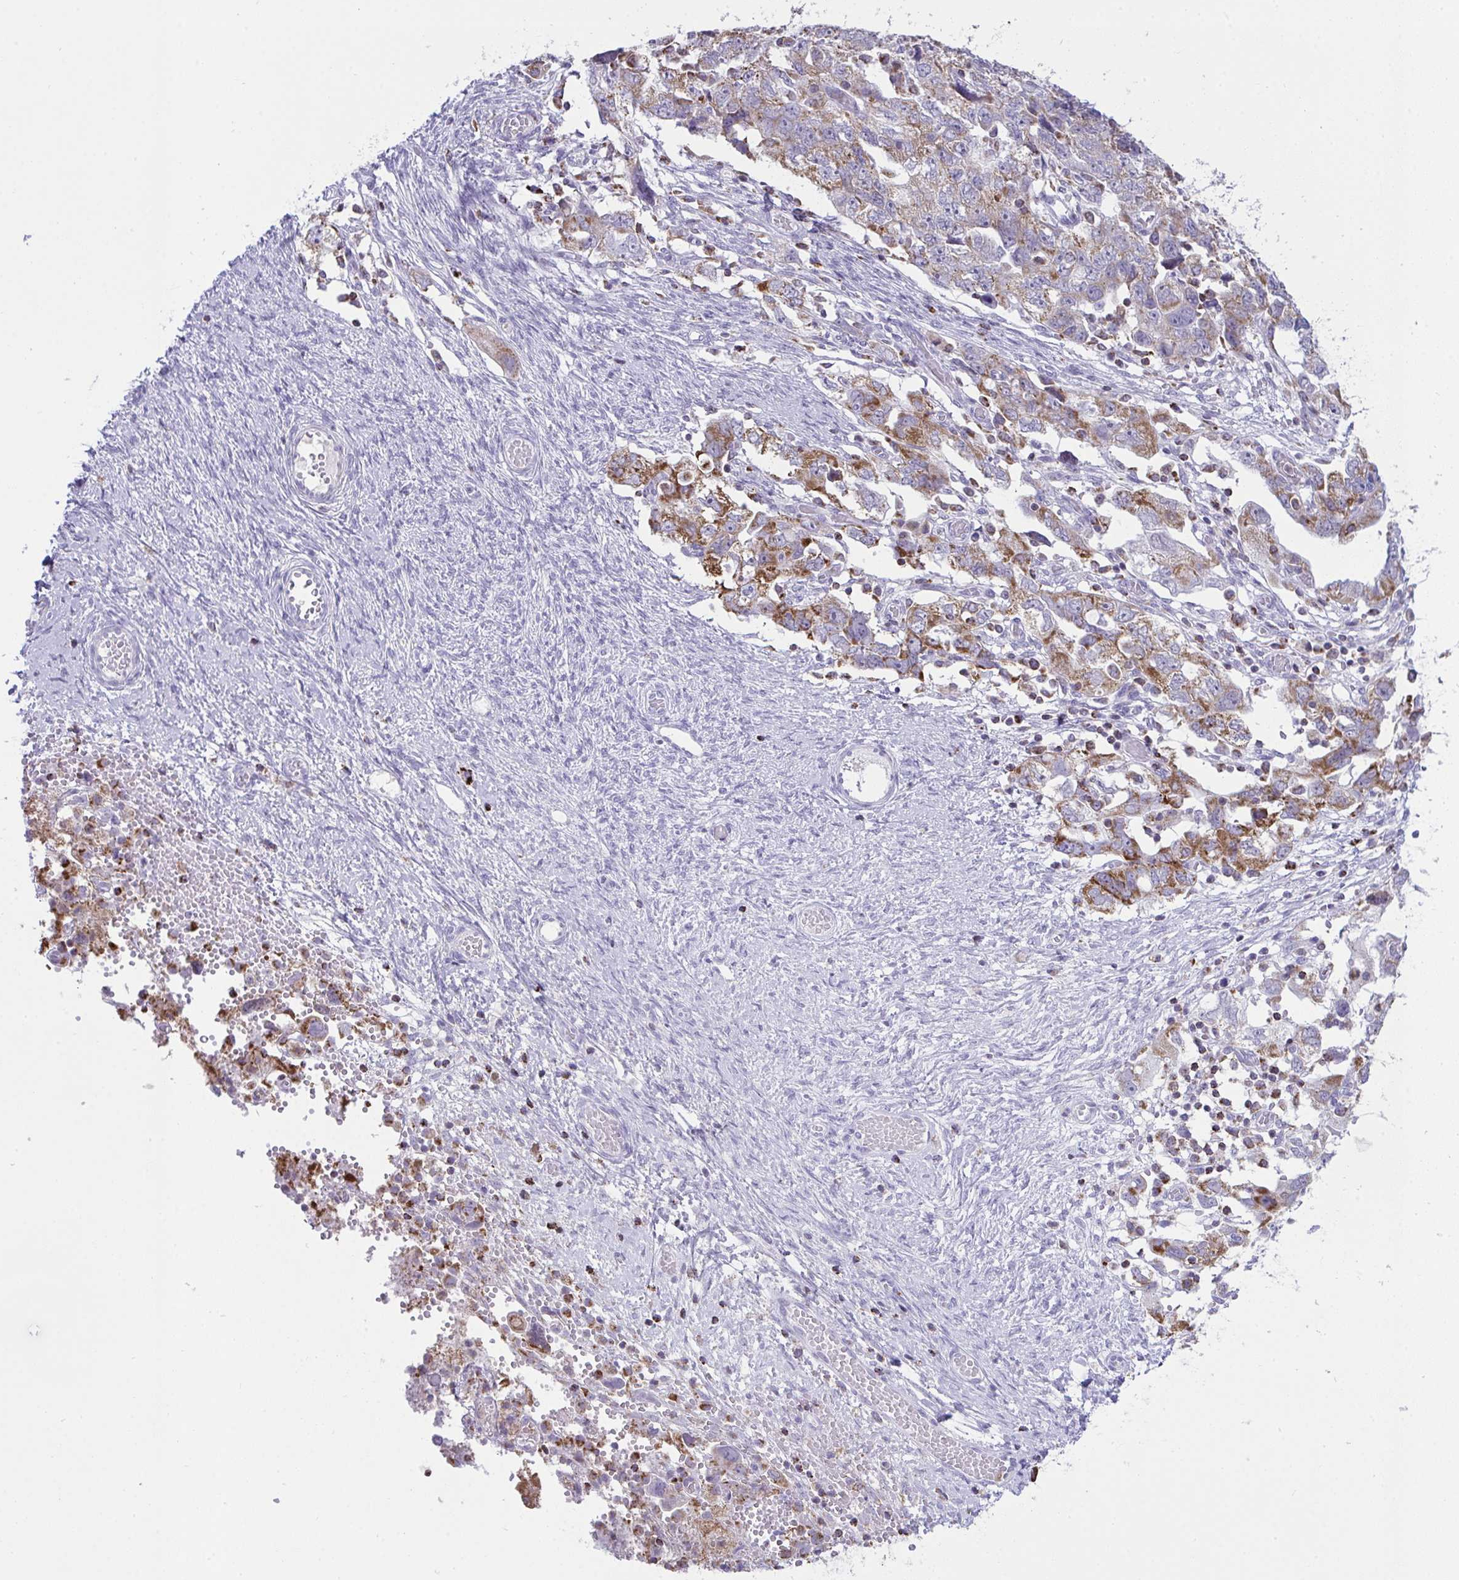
{"staining": {"intensity": "moderate", "quantity": ">75%", "location": "cytoplasmic/membranous"}, "tissue": "ovarian cancer", "cell_type": "Tumor cells", "image_type": "cancer", "snomed": [{"axis": "morphology", "description": "Carcinoma, NOS"}, {"axis": "morphology", "description": "Cystadenocarcinoma, serous, NOS"}, {"axis": "topography", "description": "Ovary"}], "caption": "Immunohistochemistry (IHC) of serous cystadenocarcinoma (ovarian) reveals medium levels of moderate cytoplasmic/membranous expression in about >75% of tumor cells. The staining was performed using DAB, with brown indicating positive protein expression. Nuclei are stained blue with hematoxylin.", "gene": "PLA2G12B", "patient": {"sex": "female", "age": 69}}